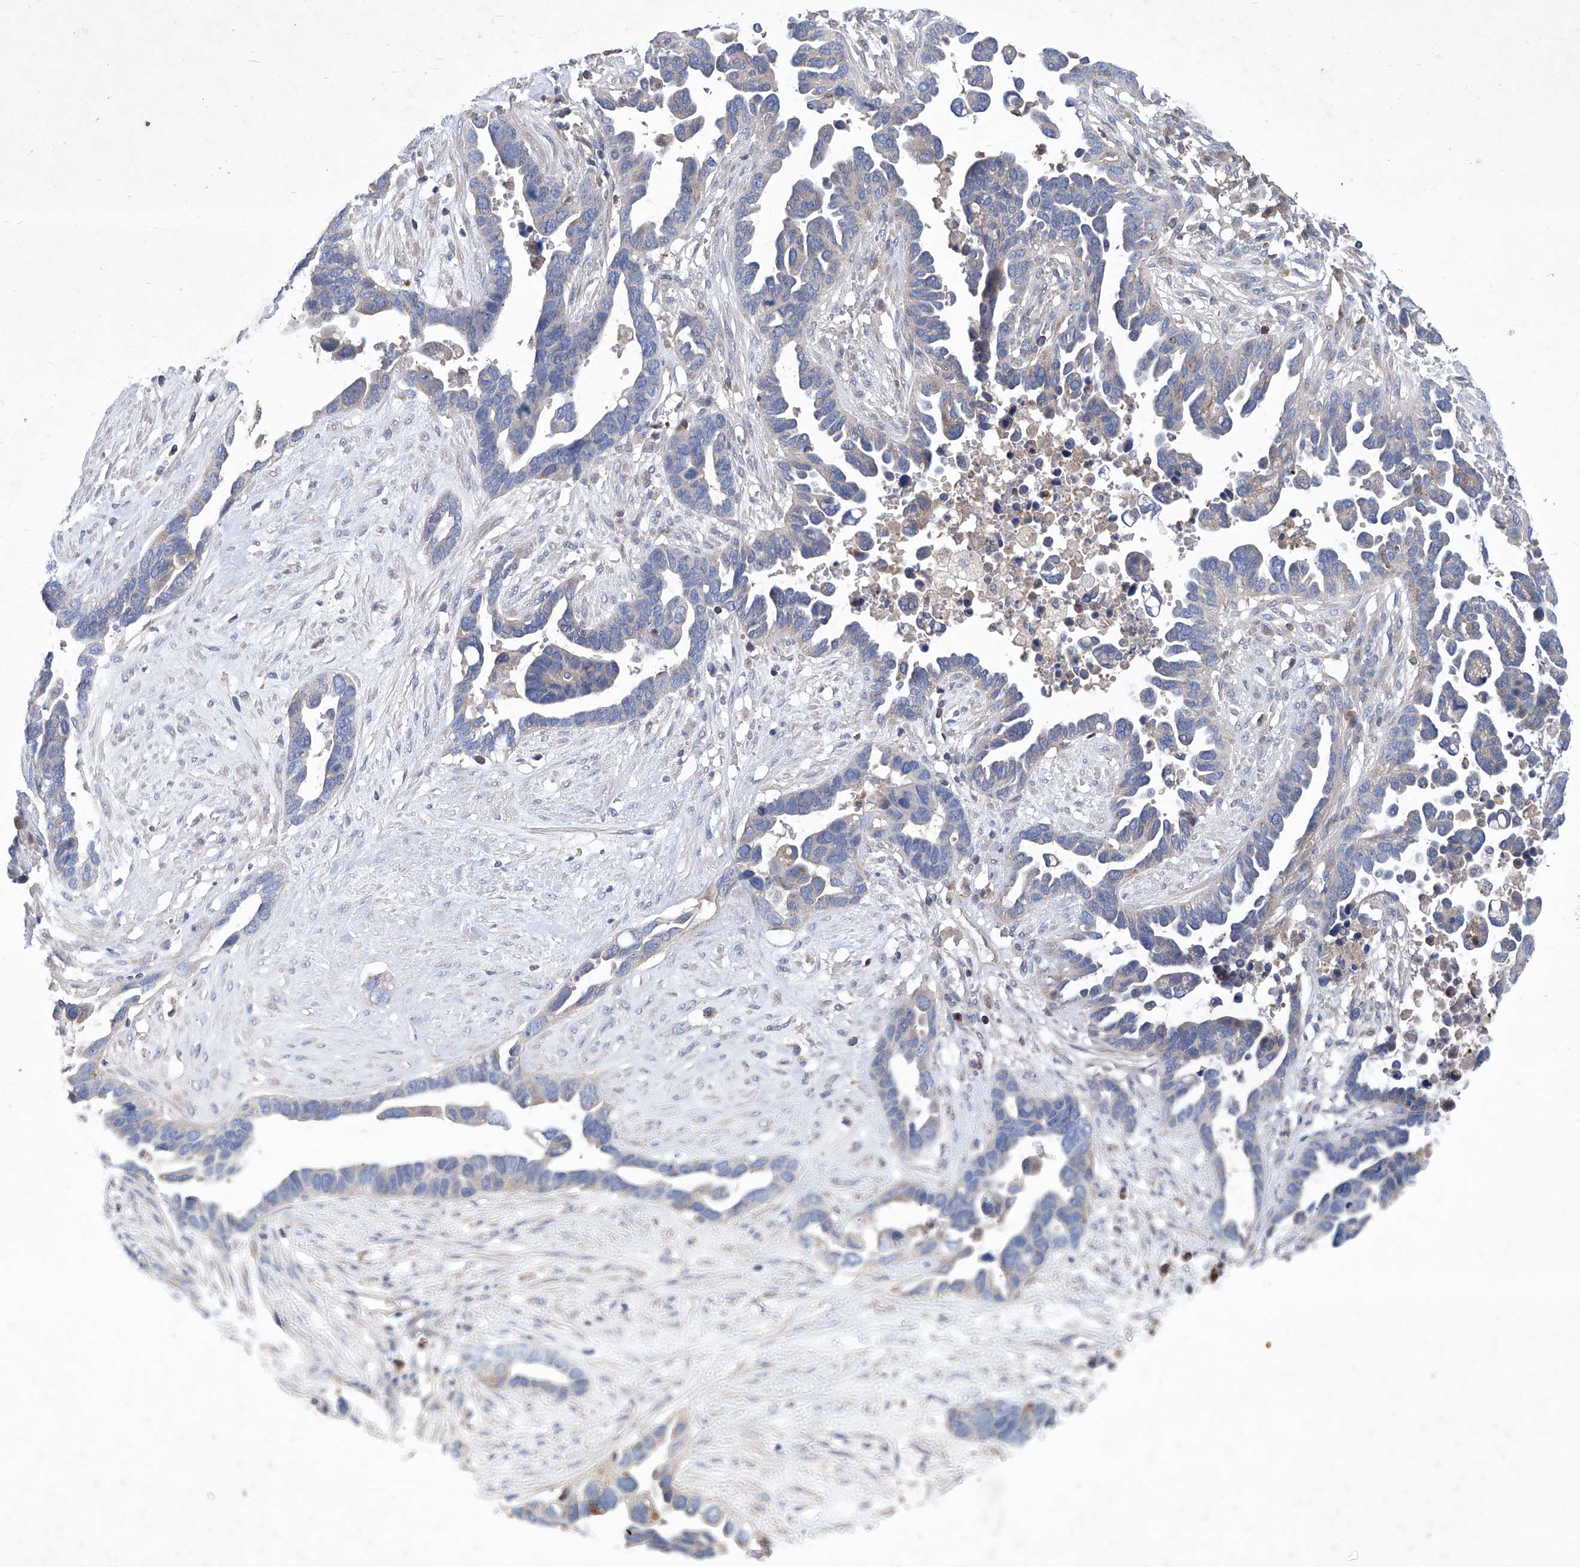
{"staining": {"intensity": "negative", "quantity": "none", "location": "none"}, "tissue": "ovarian cancer", "cell_type": "Tumor cells", "image_type": "cancer", "snomed": [{"axis": "morphology", "description": "Cystadenocarcinoma, serous, NOS"}, {"axis": "topography", "description": "Ovary"}], "caption": "Immunohistochemical staining of serous cystadenocarcinoma (ovarian) reveals no significant positivity in tumor cells.", "gene": "EPHA8", "patient": {"sex": "female", "age": 54}}